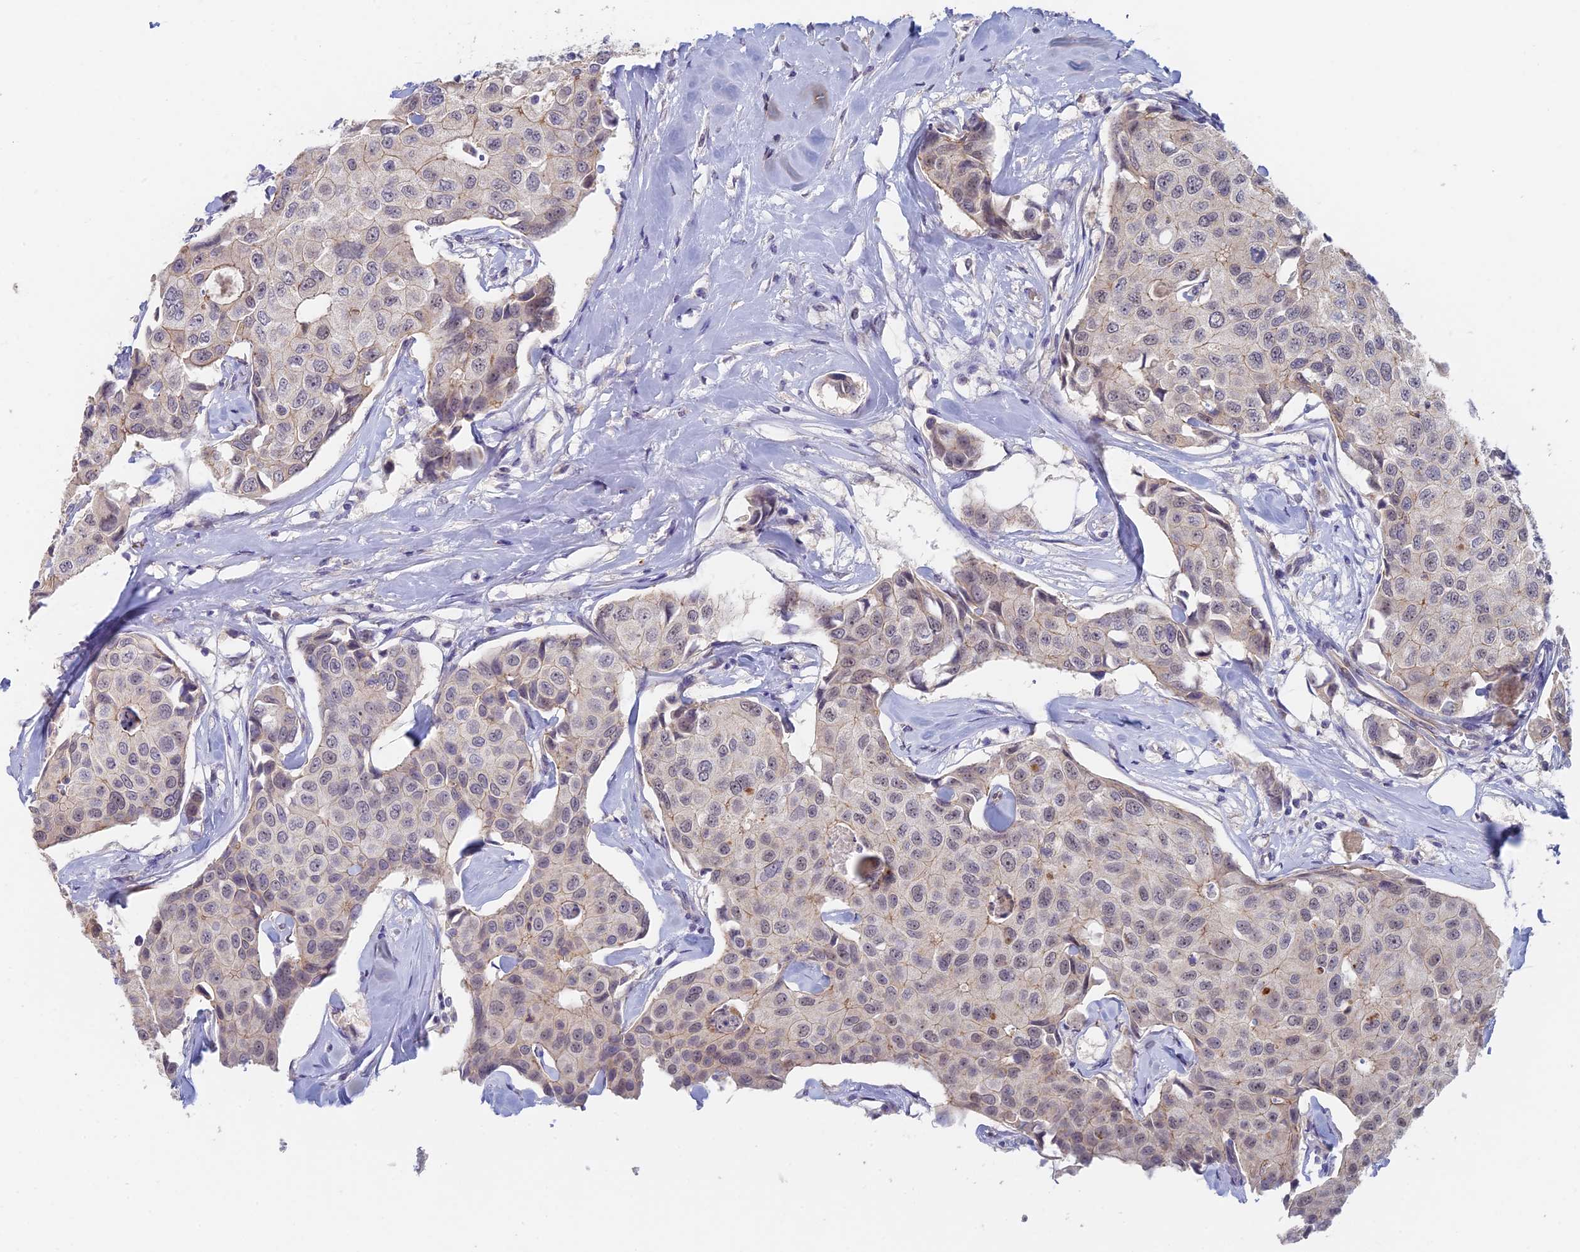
{"staining": {"intensity": "weak", "quantity": "<25%", "location": "cytoplasmic/membranous"}, "tissue": "breast cancer", "cell_type": "Tumor cells", "image_type": "cancer", "snomed": [{"axis": "morphology", "description": "Duct carcinoma"}, {"axis": "topography", "description": "Breast"}], "caption": "High magnification brightfield microscopy of breast cancer (intraductal carcinoma) stained with DAB (brown) and counterstained with hematoxylin (blue): tumor cells show no significant expression. (DAB IHC with hematoxylin counter stain).", "gene": "GPATCH1", "patient": {"sex": "female", "age": 80}}